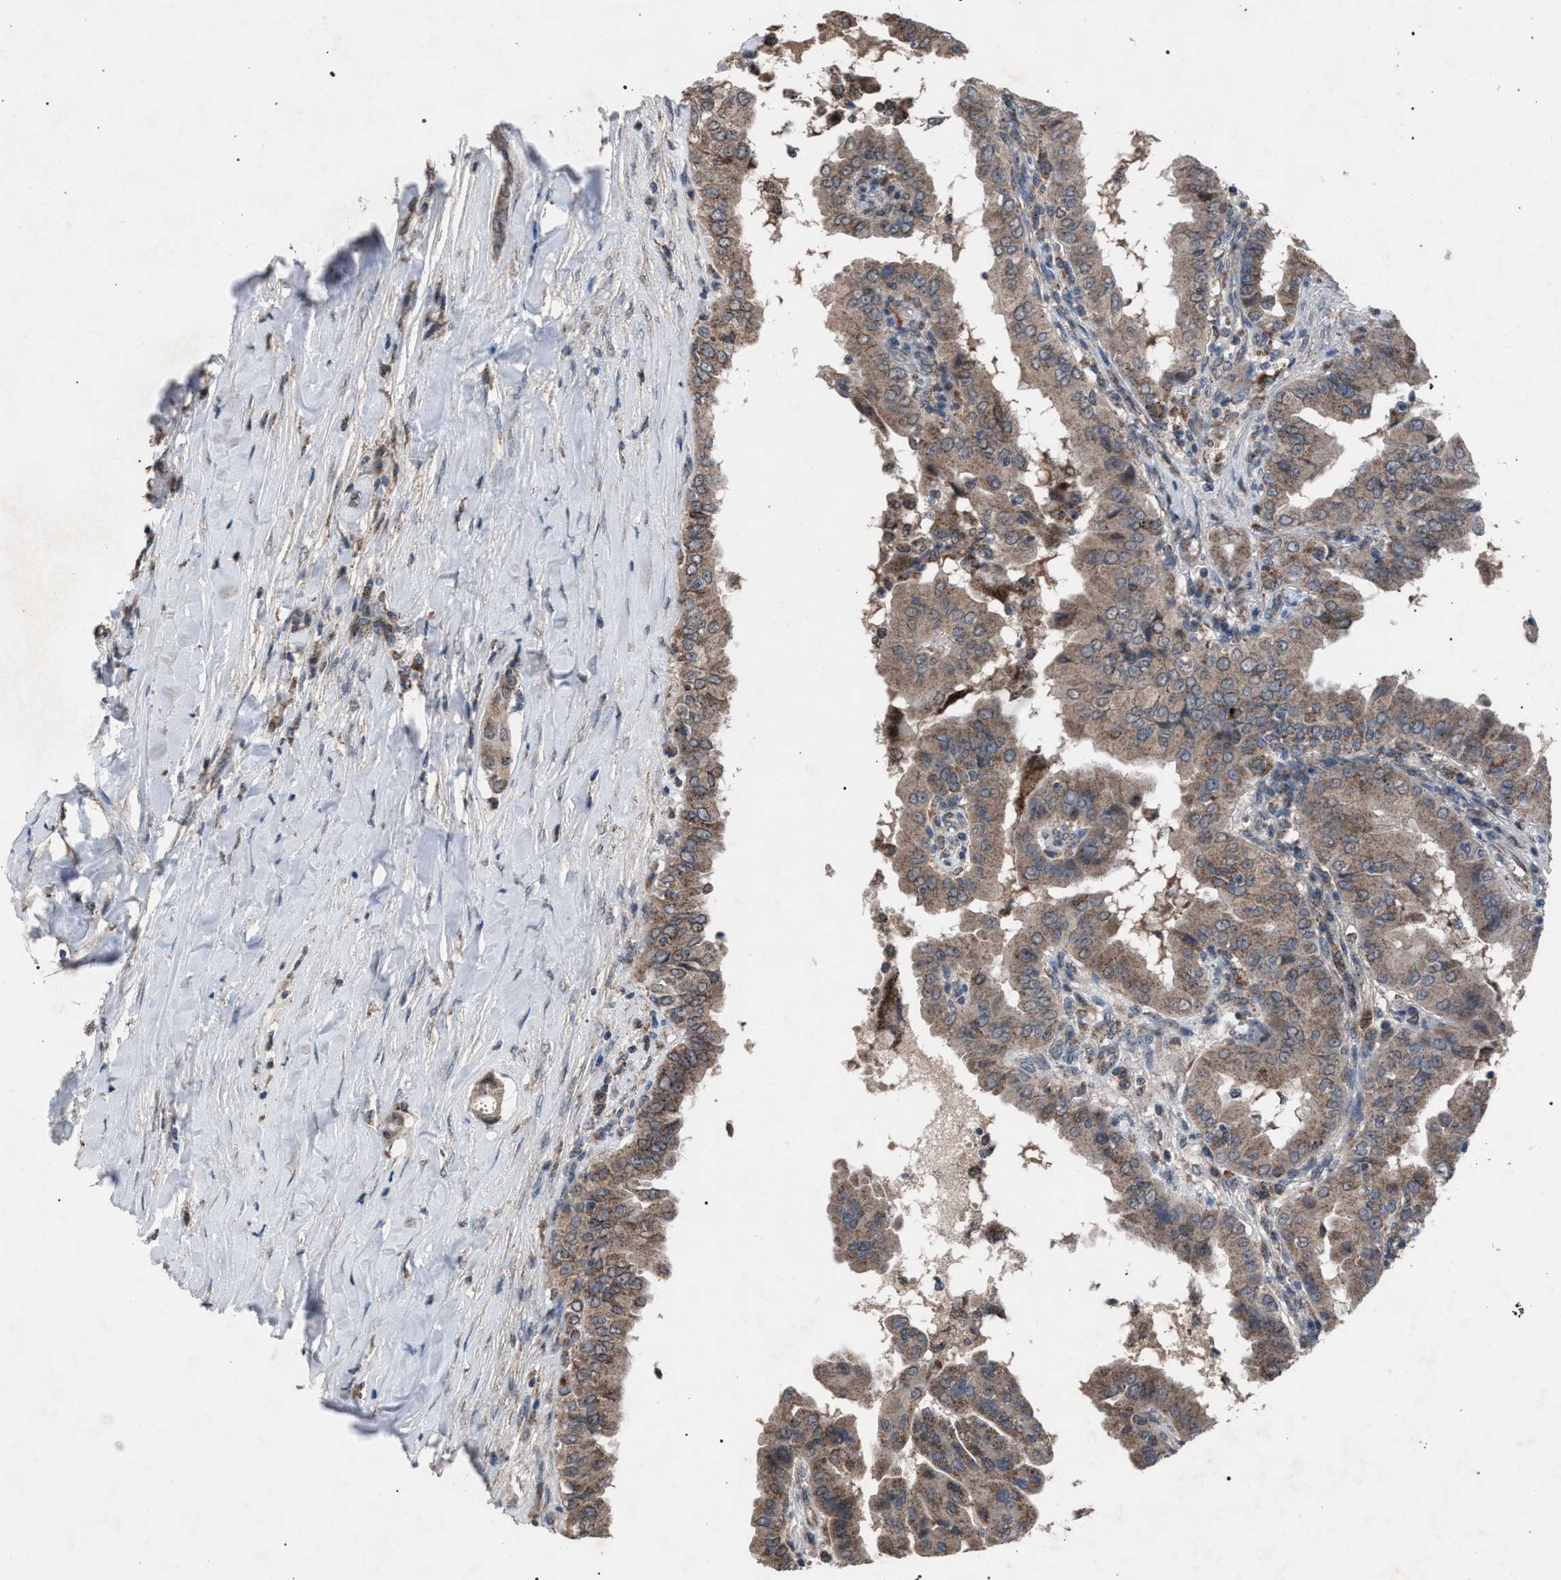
{"staining": {"intensity": "weak", "quantity": ">75%", "location": "cytoplasmic/membranous"}, "tissue": "thyroid cancer", "cell_type": "Tumor cells", "image_type": "cancer", "snomed": [{"axis": "morphology", "description": "Papillary adenocarcinoma, NOS"}, {"axis": "topography", "description": "Thyroid gland"}], "caption": "Immunohistochemical staining of thyroid papillary adenocarcinoma displays weak cytoplasmic/membranous protein positivity in approximately >75% of tumor cells.", "gene": "HSD17B4", "patient": {"sex": "male", "age": 33}}